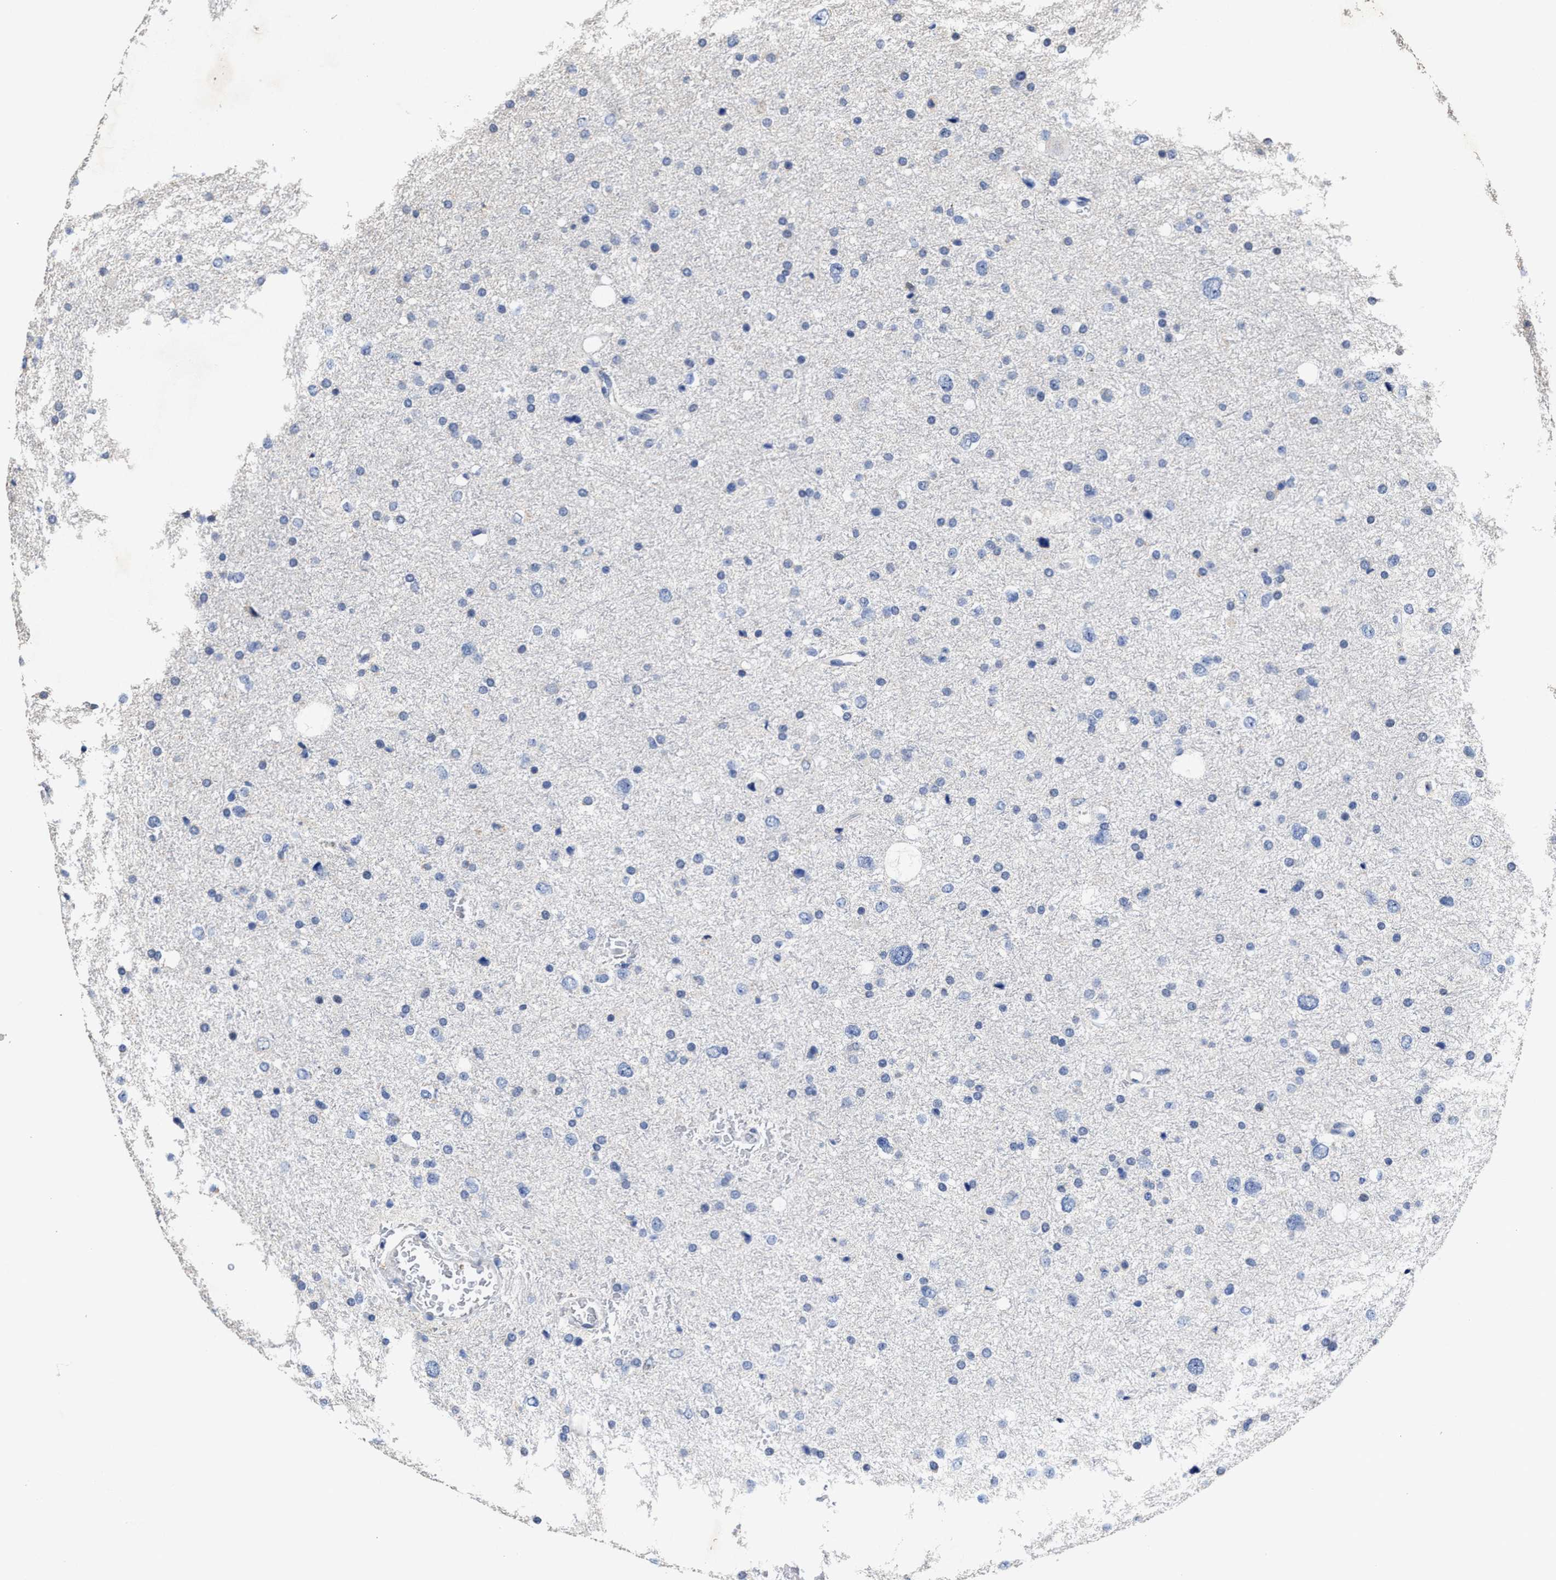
{"staining": {"intensity": "negative", "quantity": "none", "location": "none"}, "tissue": "glioma", "cell_type": "Tumor cells", "image_type": "cancer", "snomed": [{"axis": "morphology", "description": "Glioma, malignant, Low grade"}, {"axis": "topography", "description": "Brain"}], "caption": "An IHC histopathology image of malignant glioma (low-grade) is shown. There is no staining in tumor cells of malignant glioma (low-grade).", "gene": "ZFAT", "patient": {"sex": "female", "age": 37}}